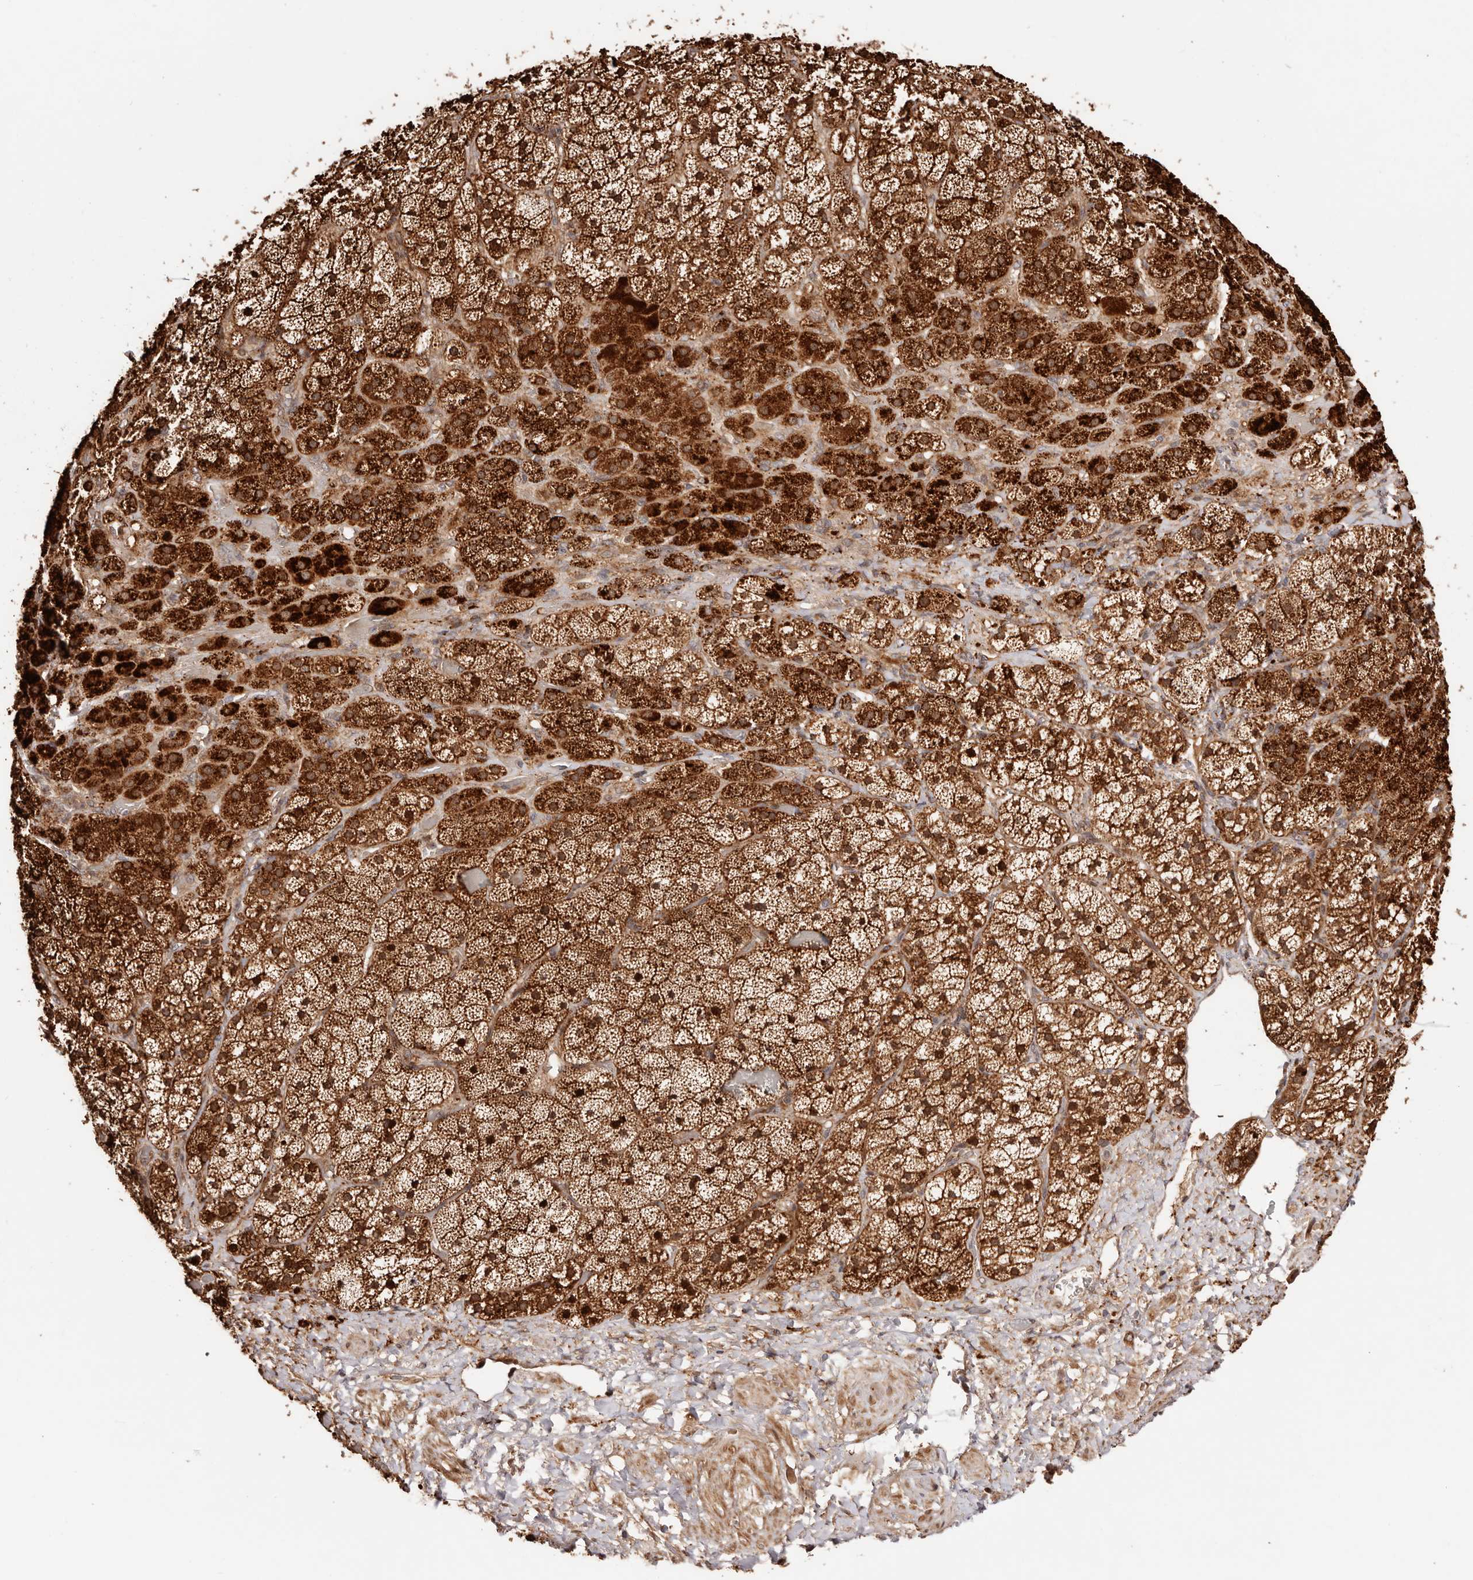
{"staining": {"intensity": "strong", "quantity": ">75%", "location": "cytoplasmic/membranous,nuclear"}, "tissue": "adrenal gland", "cell_type": "Glandular cells", "image_type": "normal", "snomed": [{"axis": "morphology", "description": "Normal tissue, NOS"}, {"axis": "topography", "description": "Adrenal gland"}], "caption": "A brown stain labels strong cytoplasmic/membranous,nuclear positivity of a protein in glandular cells of benign human adrenal gland. The protein of interest is shown in brown color, while the nuclei are stained blue.", "gene": "PTPN22", "patient": {"sex": "male", "age": 57}}